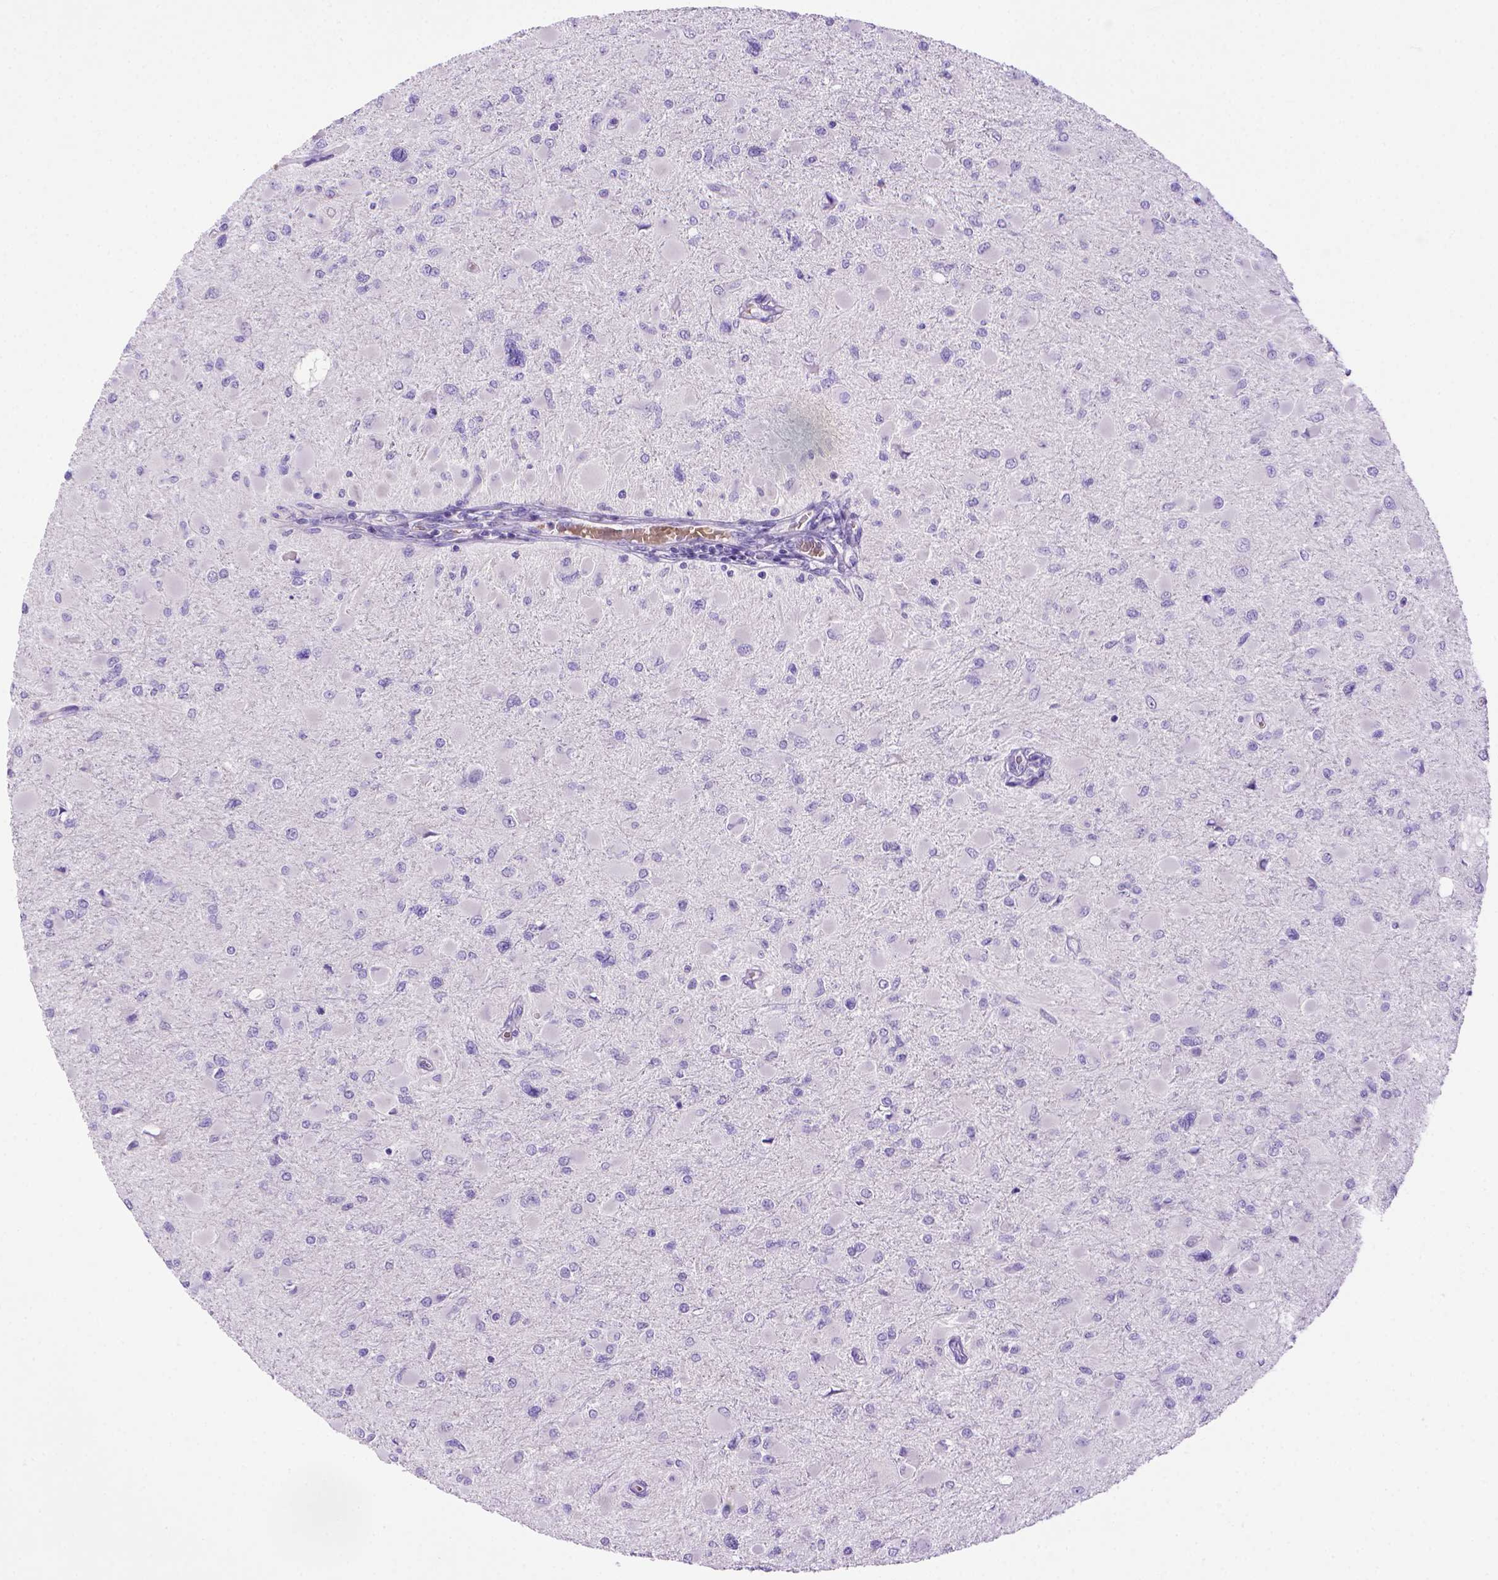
{"staining": {"intensity": "negative", "quantity": "none", "location": "none"}, "tissue": "glioma", "cell_type": "Tumor cells", "image_type": "cancer", "snomed": [{"axis": "morphology", "description": "Glioma, malignant, High grade"}, {"axis": "topography", "description": "Cerebral cortex"}], "caption": "IHC photomicrograph of neoplastic tissue: human malignant glioma (high-grade) stained with DAB exhibits no significant protein positivity in tumor cells.", "gene": "BAAT", "patient": {"sex": "female", "age": 36}}